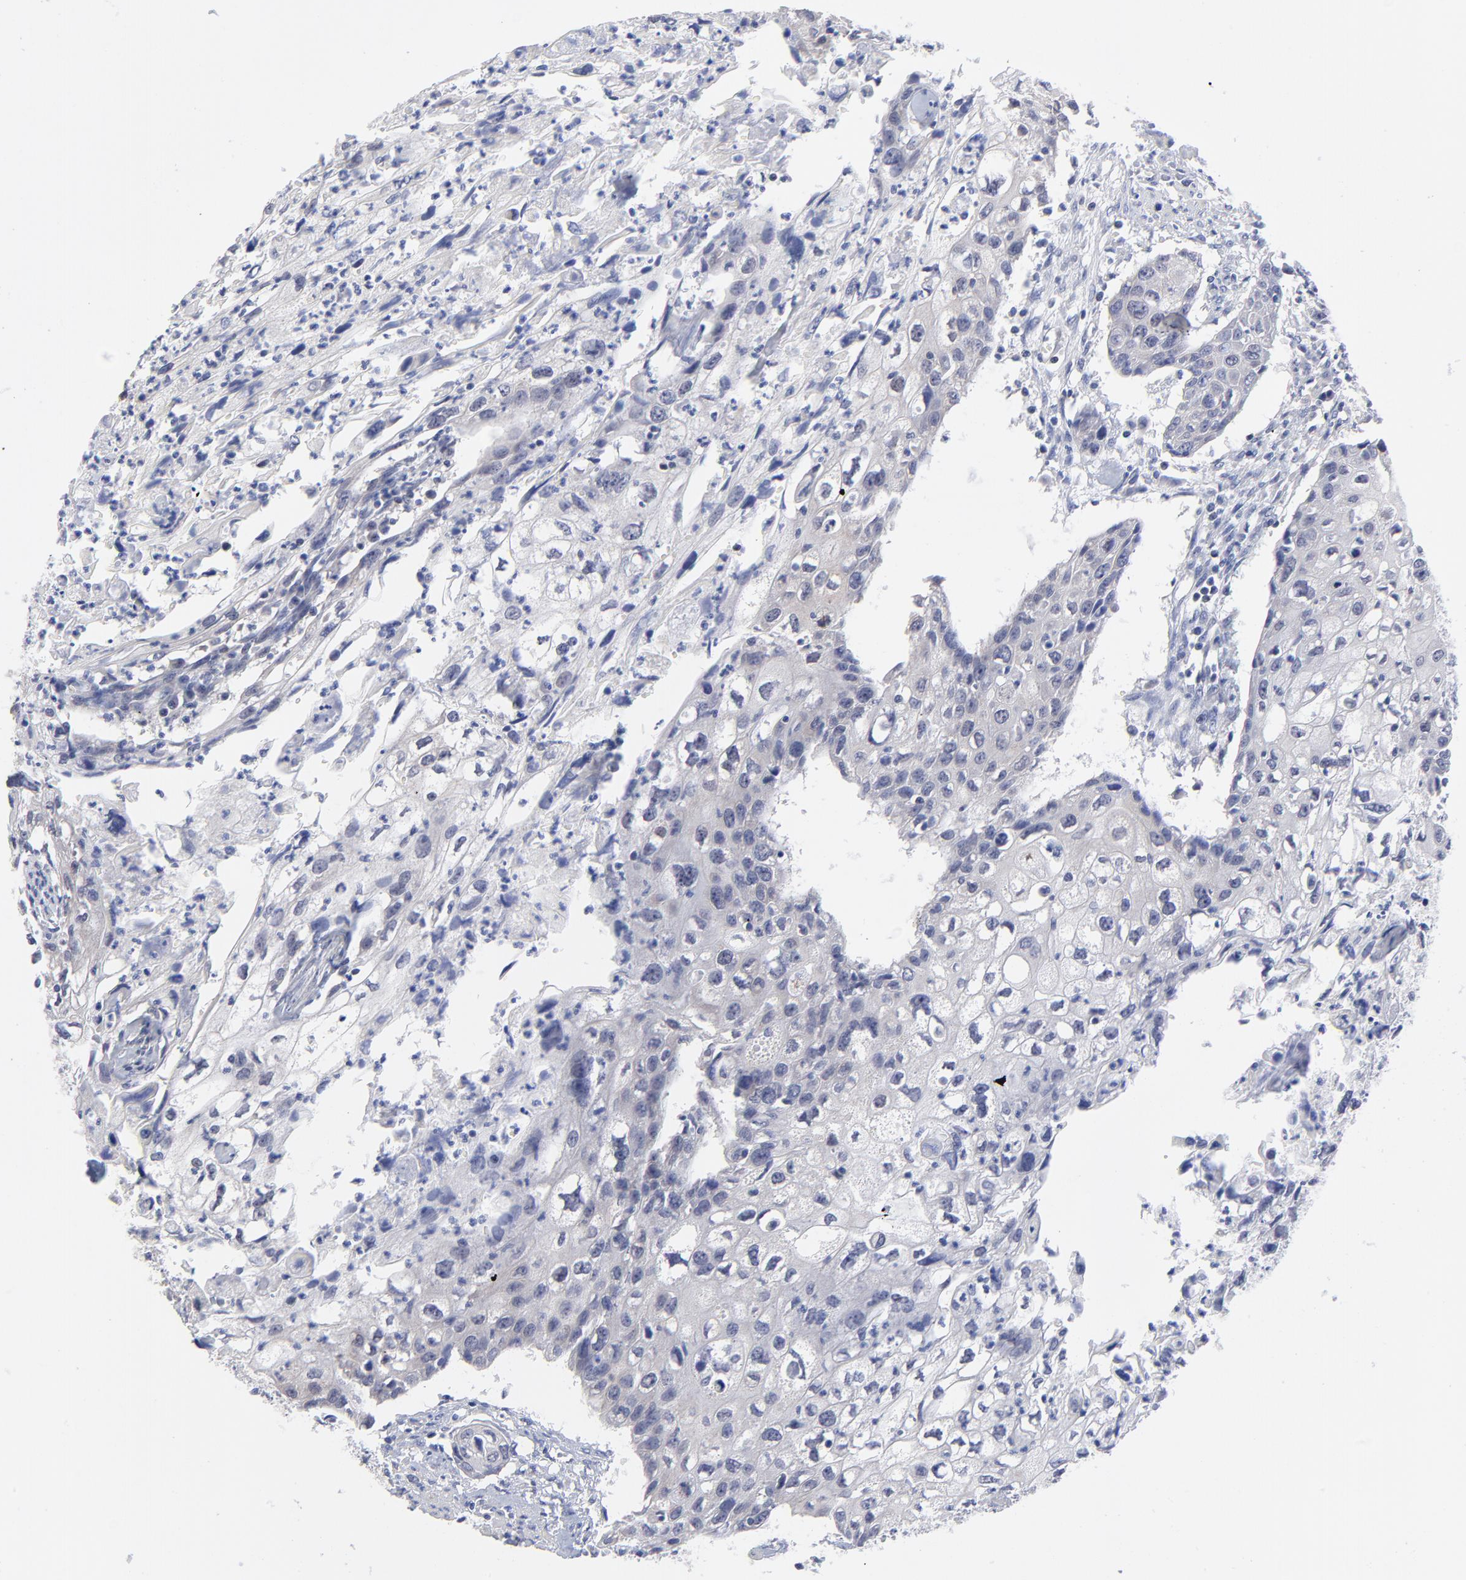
{"staining": {"intensity": "negative", "quantity": "none", "location": "none"}, "tissue": "urothelial cancer", "cell_type": "Tumor cells", "image_type": "cancer", "snomed": [{"axis": "morphology", "description": "Urothelial carcinoma, High grade"}, {"axis": "topography", "description": "Urinary bladder"}], "caption": "Urothelial cancer was stained to show a protein in brown. There is no significant positivity in tumor cells.", "gene": "FBXO8", "patient": {"sex": "male", "age": 54}}